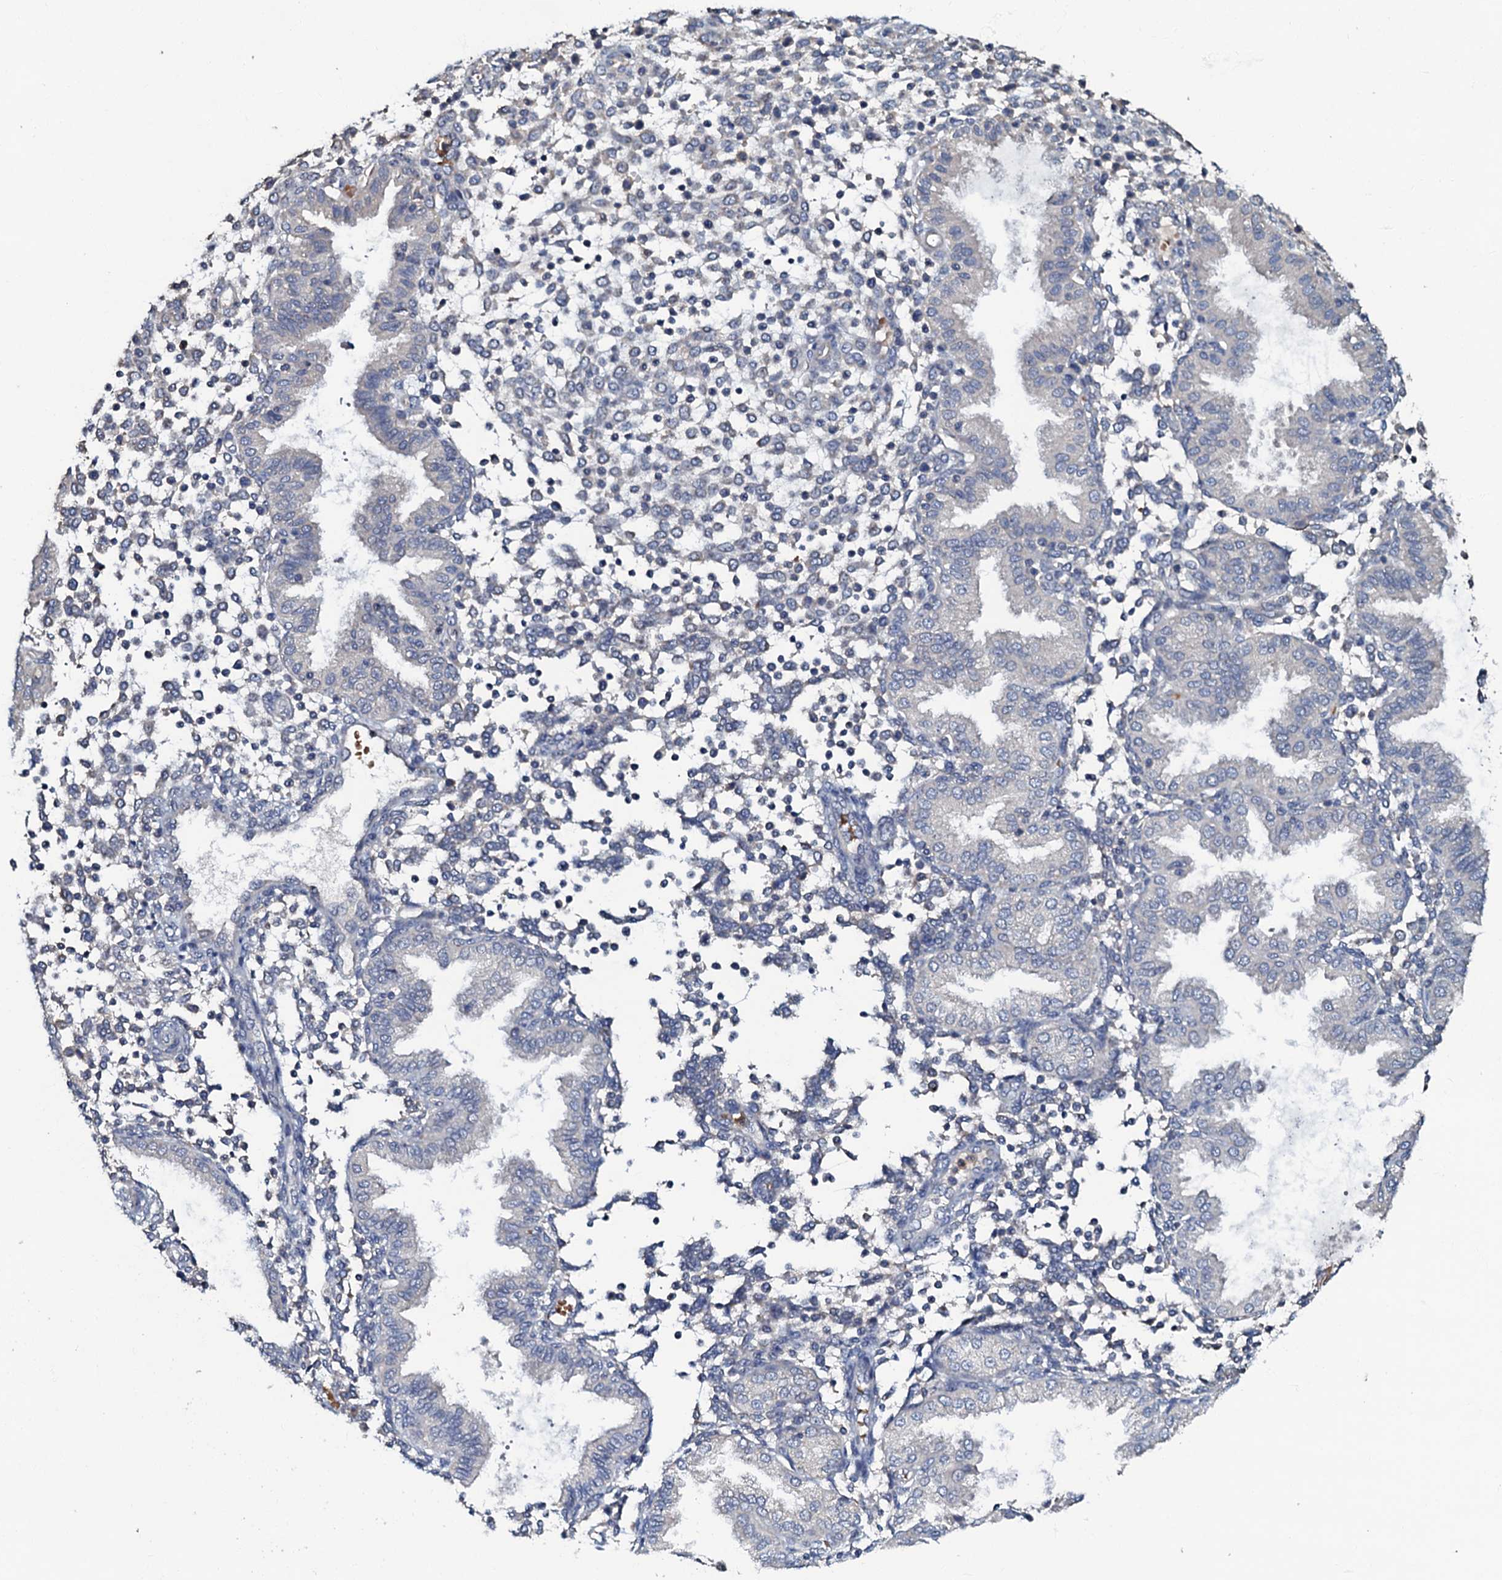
{"staining": {"intensity": "negative", "quantity": "none", "location": "none"}, "tissue": "endometrium", "cell_type": "Cells in endometrial stroma", "image_type": "normal", "snomed": [{"axis": "morphology", "description": "Normal tissue, NOS"}, {"axis": "topography", "description": "Endometrium"}], "caption": "Endometrium stained for a protein using IHC displays no positivity cells in endometrial stroma.", "gene": "CPNE2", "patient": {"sex": "female", "age": 53}}